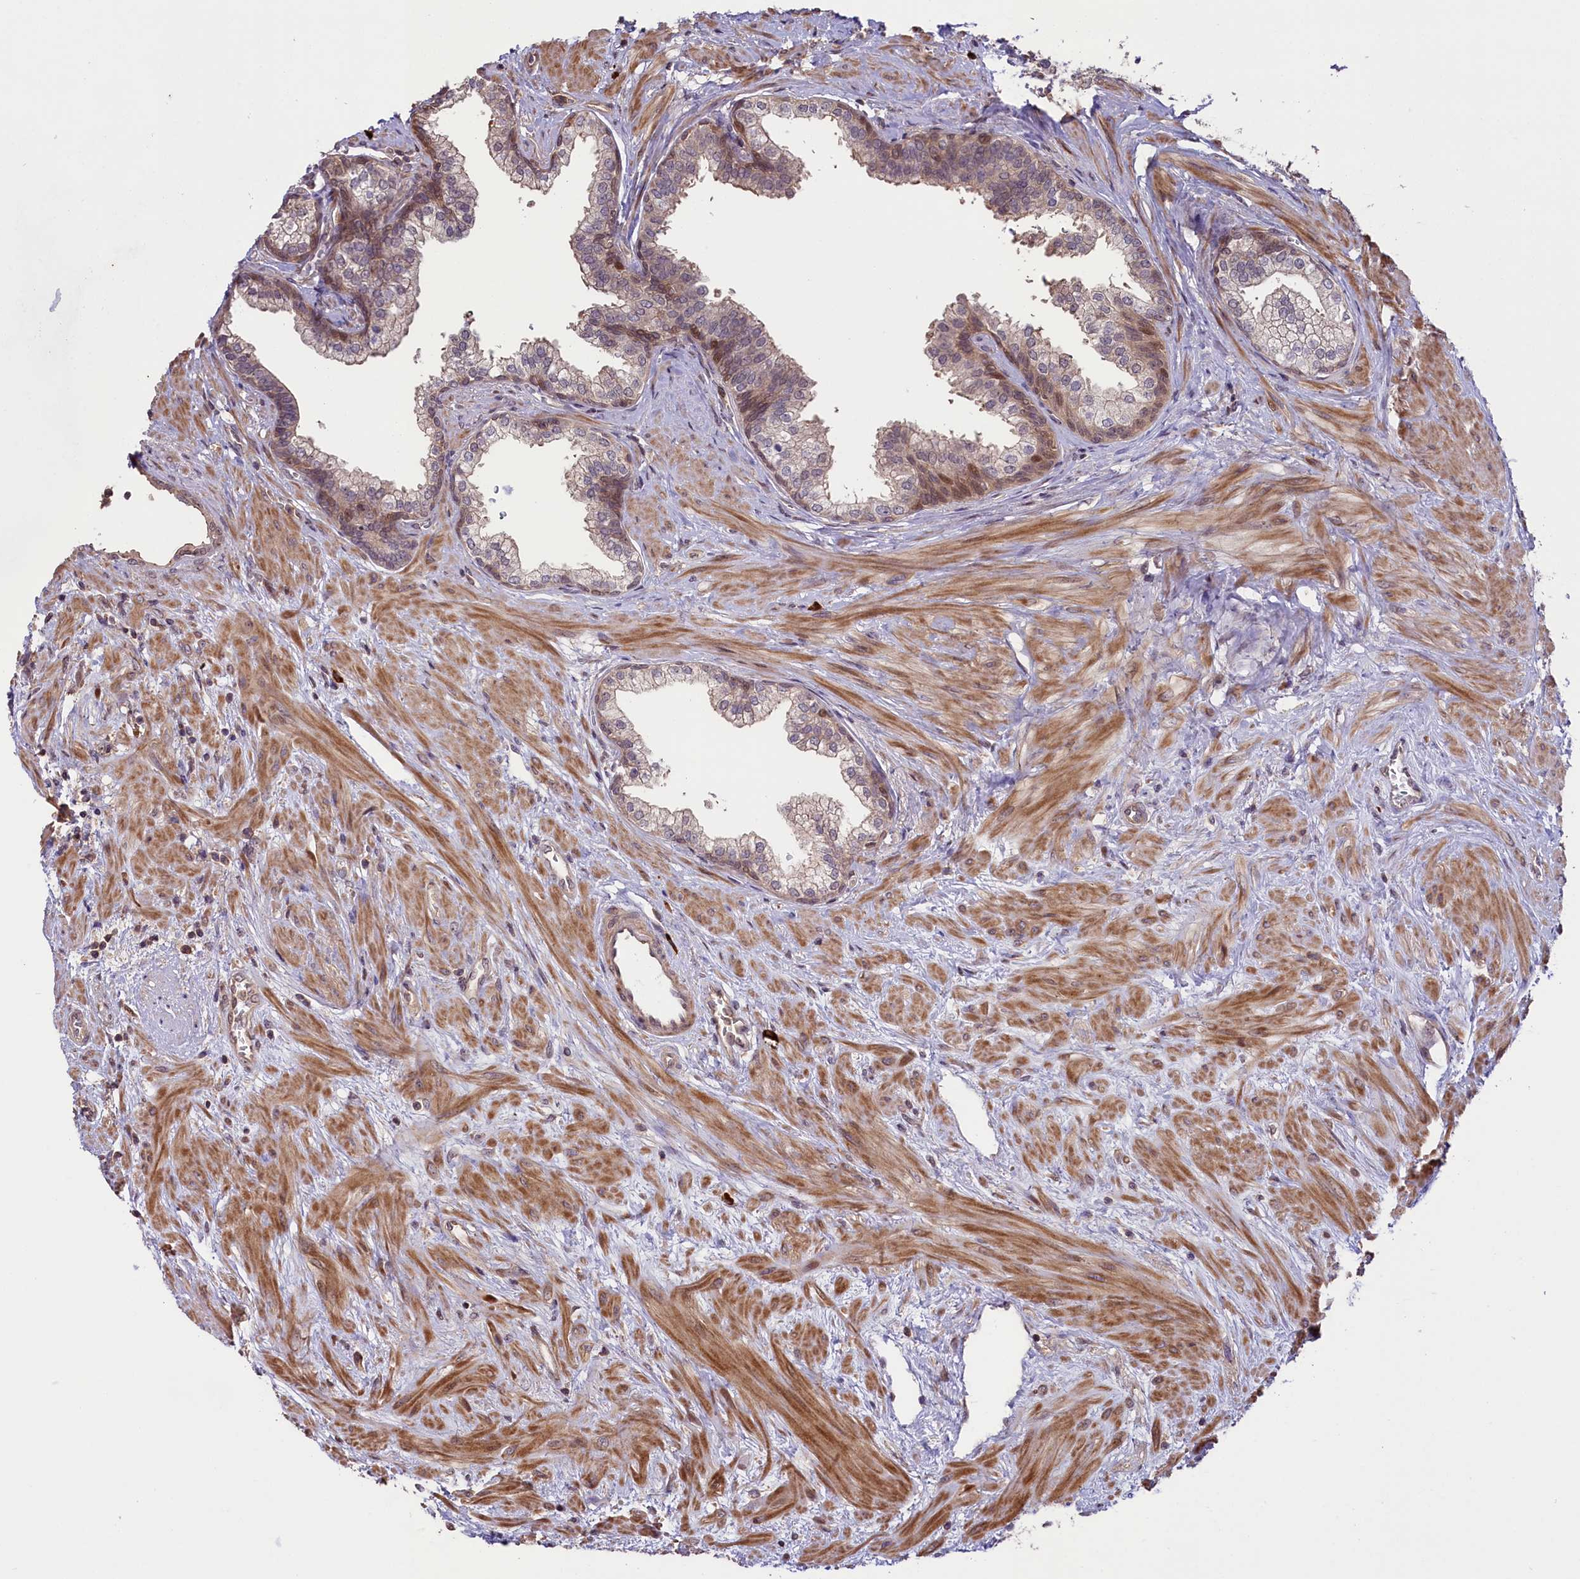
{"staining": {"intensity": "moderate", "quantity": "<25%", "location": "cytoplasmic/membranous,nuclear"}, "tissue": "prostate", "cell_type": "Glandular cells", "image_type": "normal", "snomed": [{"axis": "morphology", "description": "Normal tissue, NOS"}, {"axis": "topography", "description": "Prostate"}], "caption": "Prostate stained with DAB immunohistochemistry exhibits low levels of moderate cytoplasmic/membranous,nuclear staining in approximately <25% of glandular cells. (brown staining indicates protein expression, while blue staining denotes nuclei).", "gene": "RIC8A", "patient": {"sex": "male", "age": 57}}